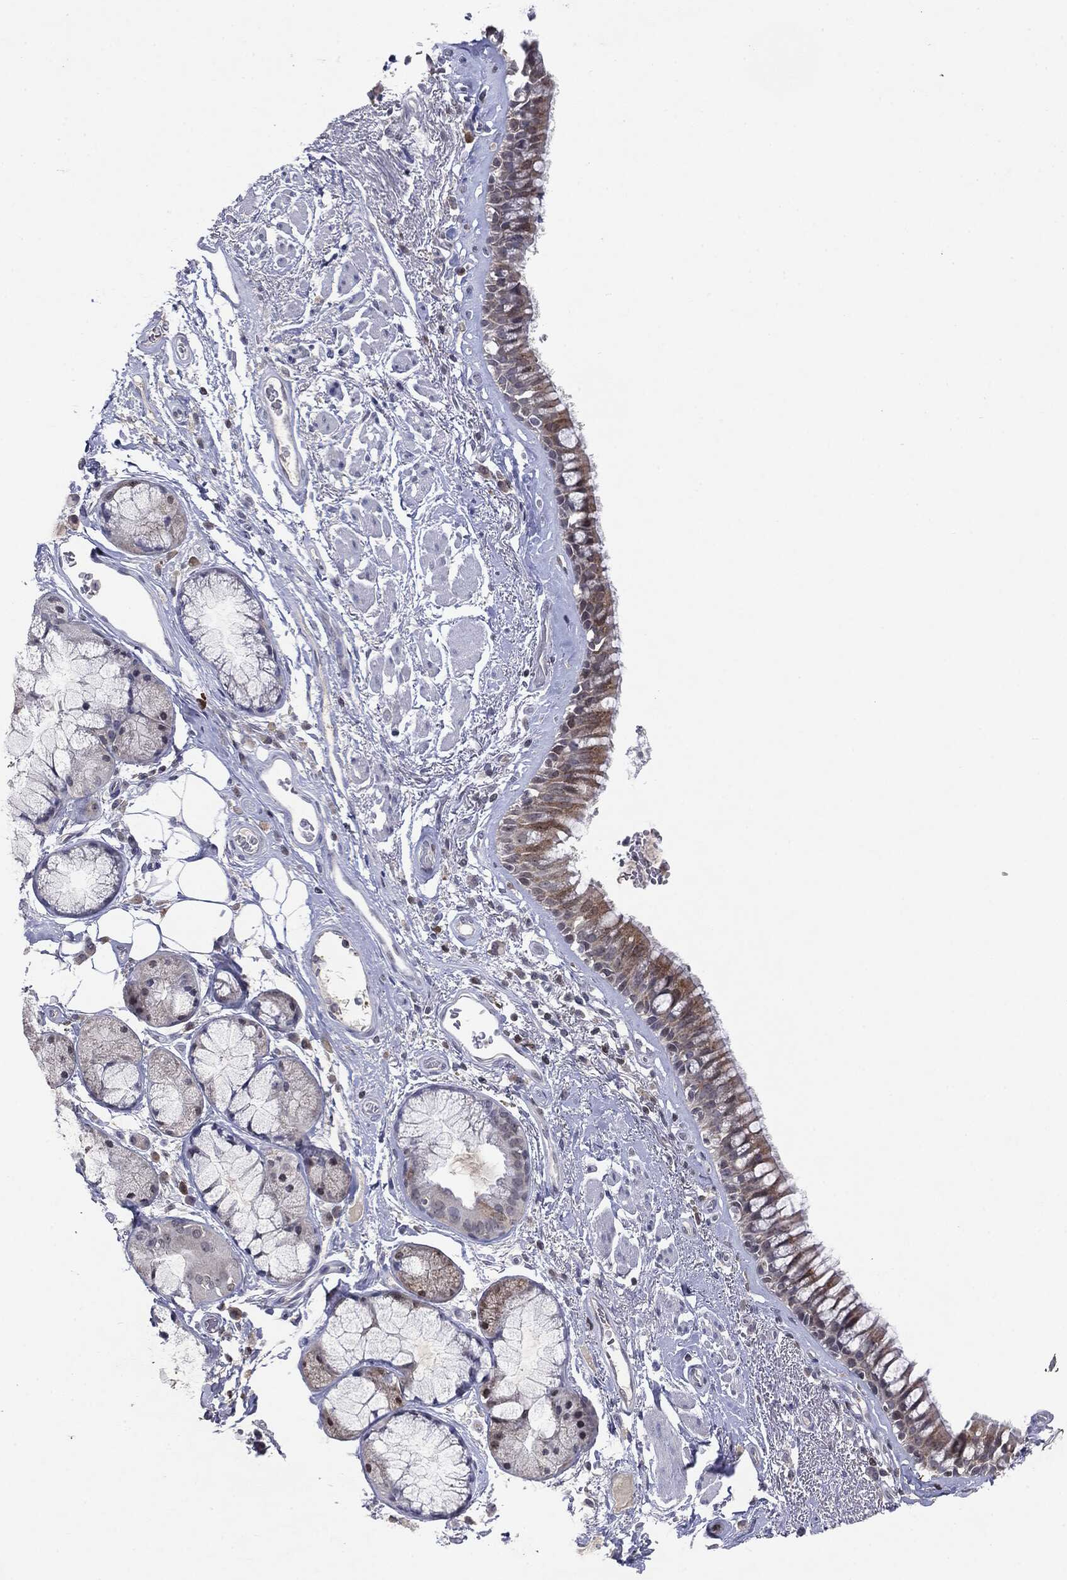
{"staining": {"intensity": "weak", "quantity": "25%-75%", "location": "cytoplasmic/membranous"}, "tissue": "bronchus", "cell_type": "Respiratory epithelial cells", "image_type": "normal", "snomed": [{"axis": "morphology", "description": "Normal tissue, NOS"}, {"axis": "topography", "description": "Bronchus"}], "caption": "Immunohistochemistry (IHC) micrograph of normal bronchus stained for a protein (brown), which shows low levels of weak cytoplasmic/membranous expression in about 25%-75% of respiratory epithelial cells.", "gene": "KIF2C", "patient": {"sex": "male", "age": 82}}